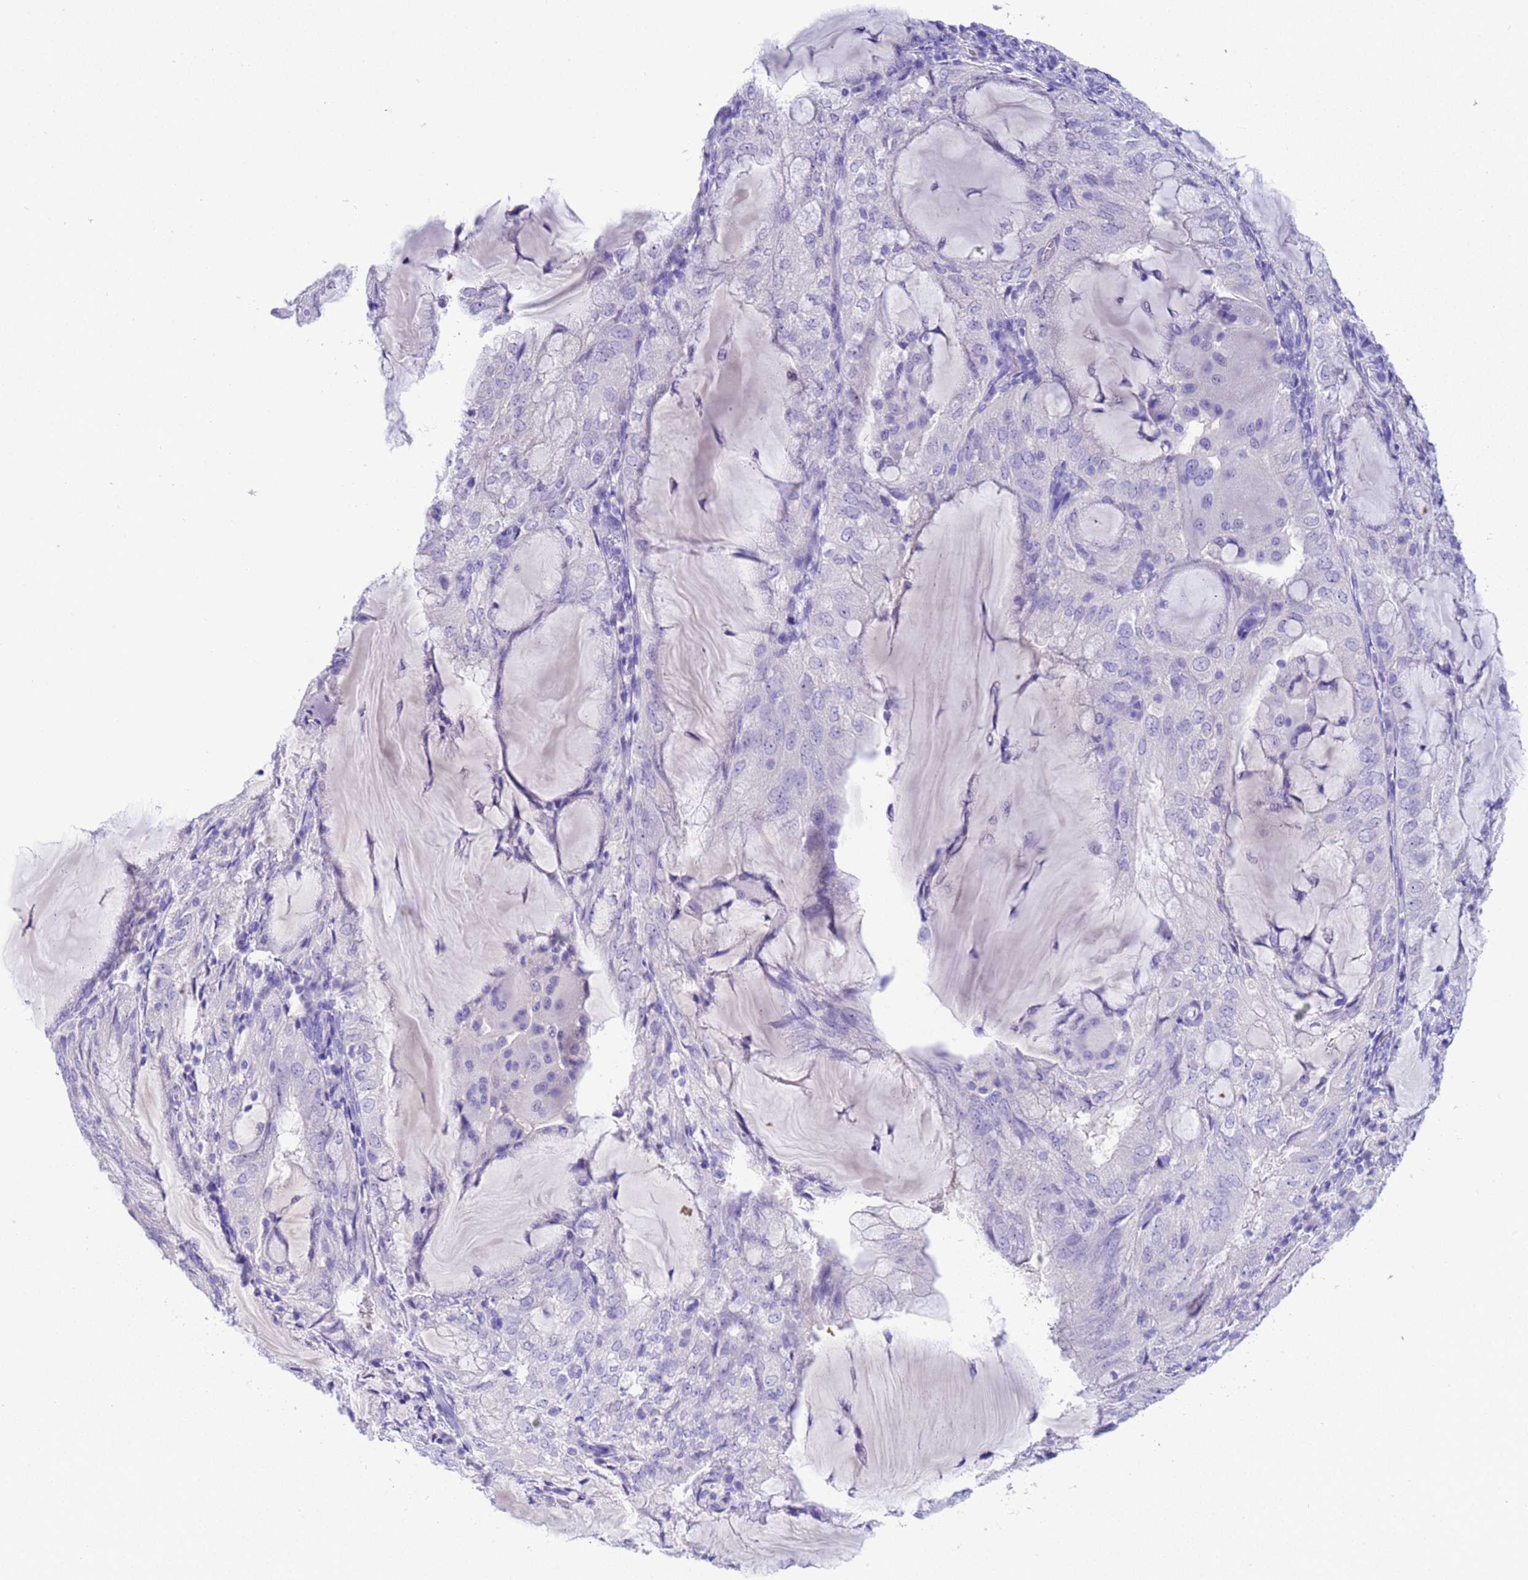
{"staining": {"intensity": "negative", "quantity": "none", "location": "none"}, "tissue": "endometrial cancer", "cell_type": "Tumor cells", "image_type": "cancer", "snomed": [{"axis": "morphology", "description": "Adenocarcinoma, NOS"}, {"axis": "topography", "description": "Endometrium"}], "caption": "DAB immunohistochemical staining of endometrial cancer exhibits no significant expression in tumor cells.", "gene": "USP38", "patient": {"sex": "female", "age": 81}}